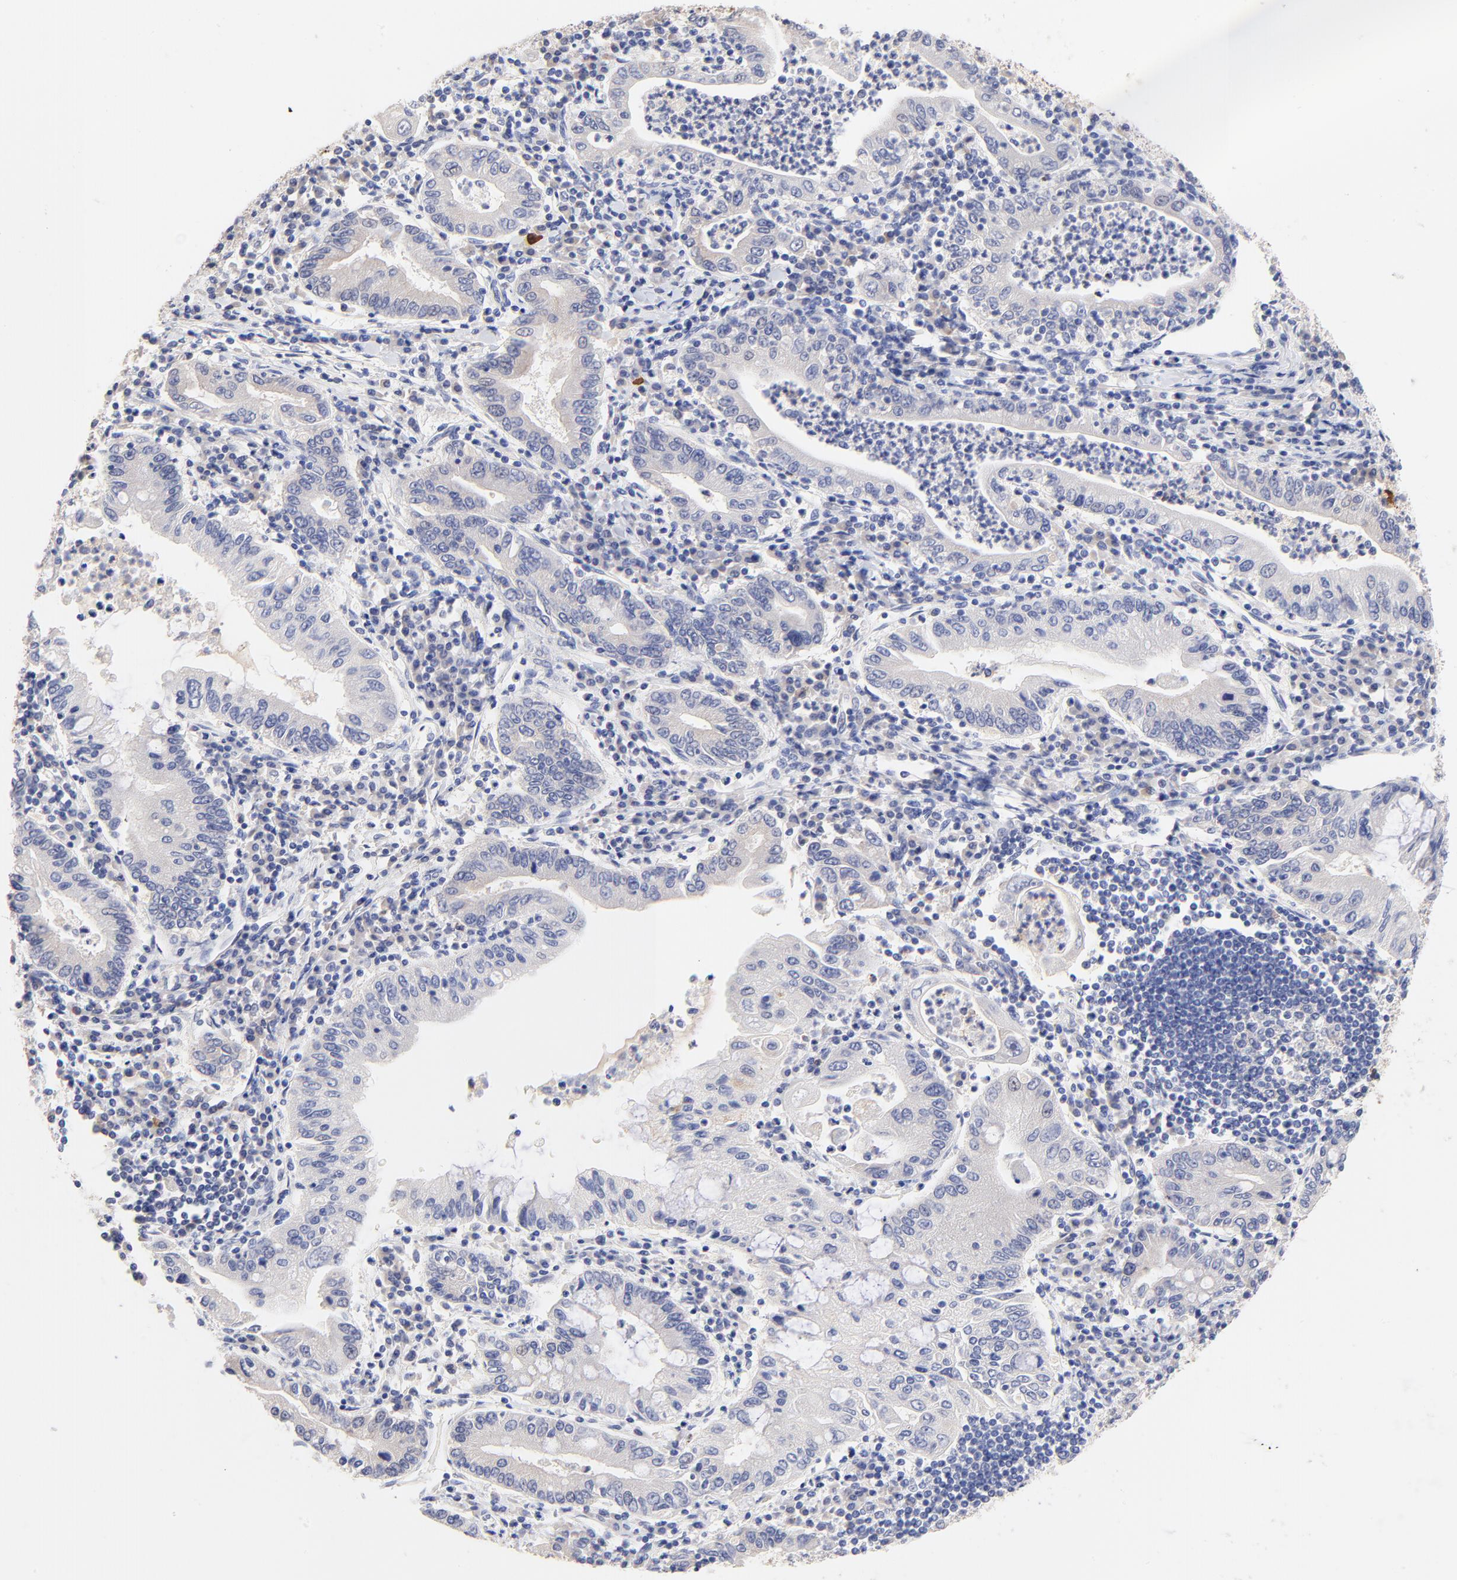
{"staining": {"intensity": "weak", "quantity": "<25%", "location": "cytoplasmic/membranous"}, "tissue": "stomach cancer", "cell_type": "Tumor cells", "image_type": "cancer", "snomed": [{"axis": "morphology", "description": "Normal tissue, NOS"}, {"axis": "morphology", "description": "Adenocarcinoma, NOS"}, {"axis": "topography", "description": "Esophagus"}, {"axis": "topography", "description": "Stomach, upper"}, {"axis": "topography", "description": "Peripheral nerve tissue"}], "caption": "The photomicrograph reveals no staining of tumor cells in stomach cancer.", "gene": "PTK7", "patient": {"sex": "male", "age": 62}}